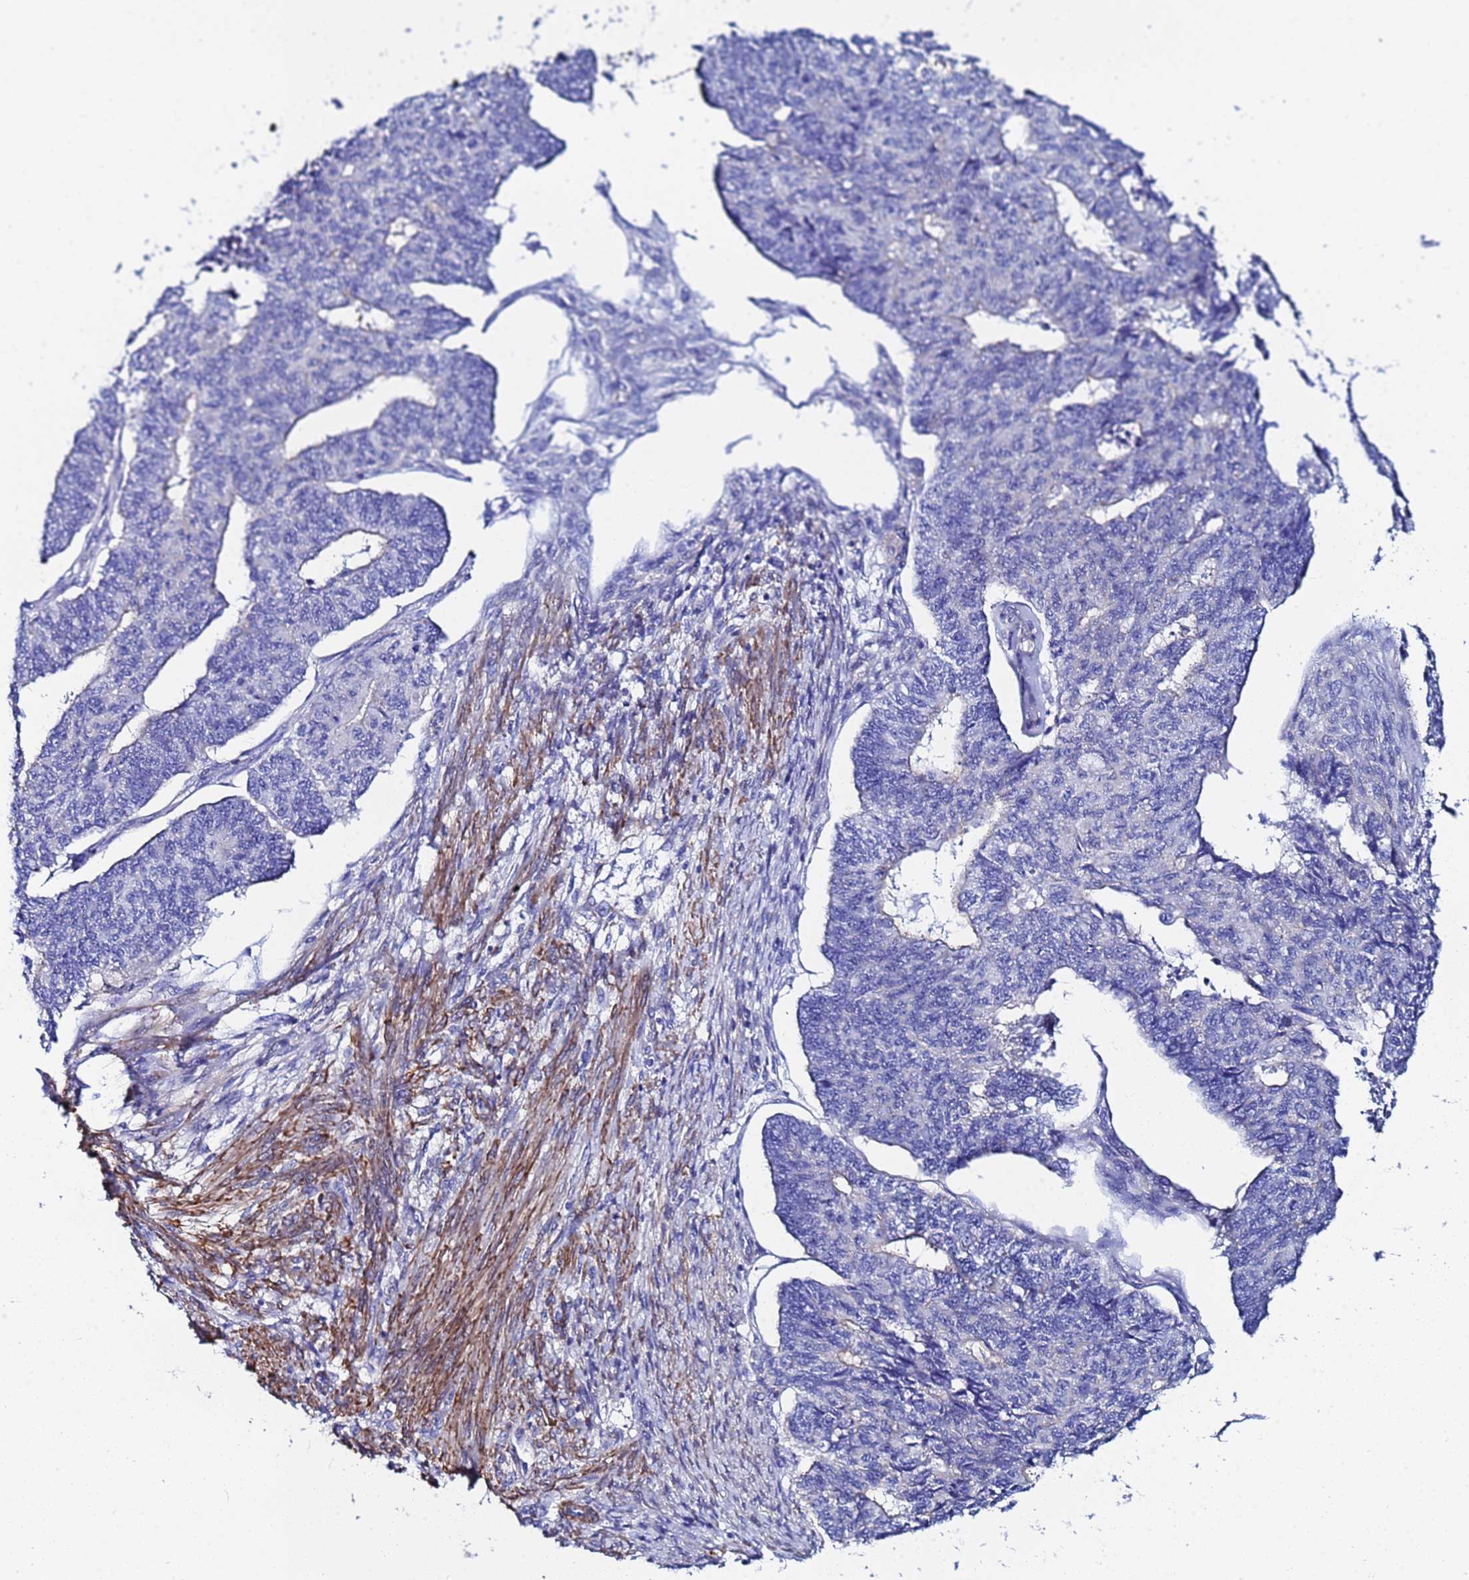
{"staining": {"intensity": "negative", "quantity": "none", "location": "none"}, "tissue": "endometrial cancer", "cell_type": "Tumor cells", "image_type": "cancer", "snomed": [{"axis": "morphology", "description": "Adenocarcinoma, NOS"}, {"axis": "topography", "description": "Endometrium"}], "caption": "This is an IHC photomicrograph of human endometrial cancer. There is no staining in tumor cells.", "gene": "RAB39B", "patient": {"sex": "female", "age": 32}}